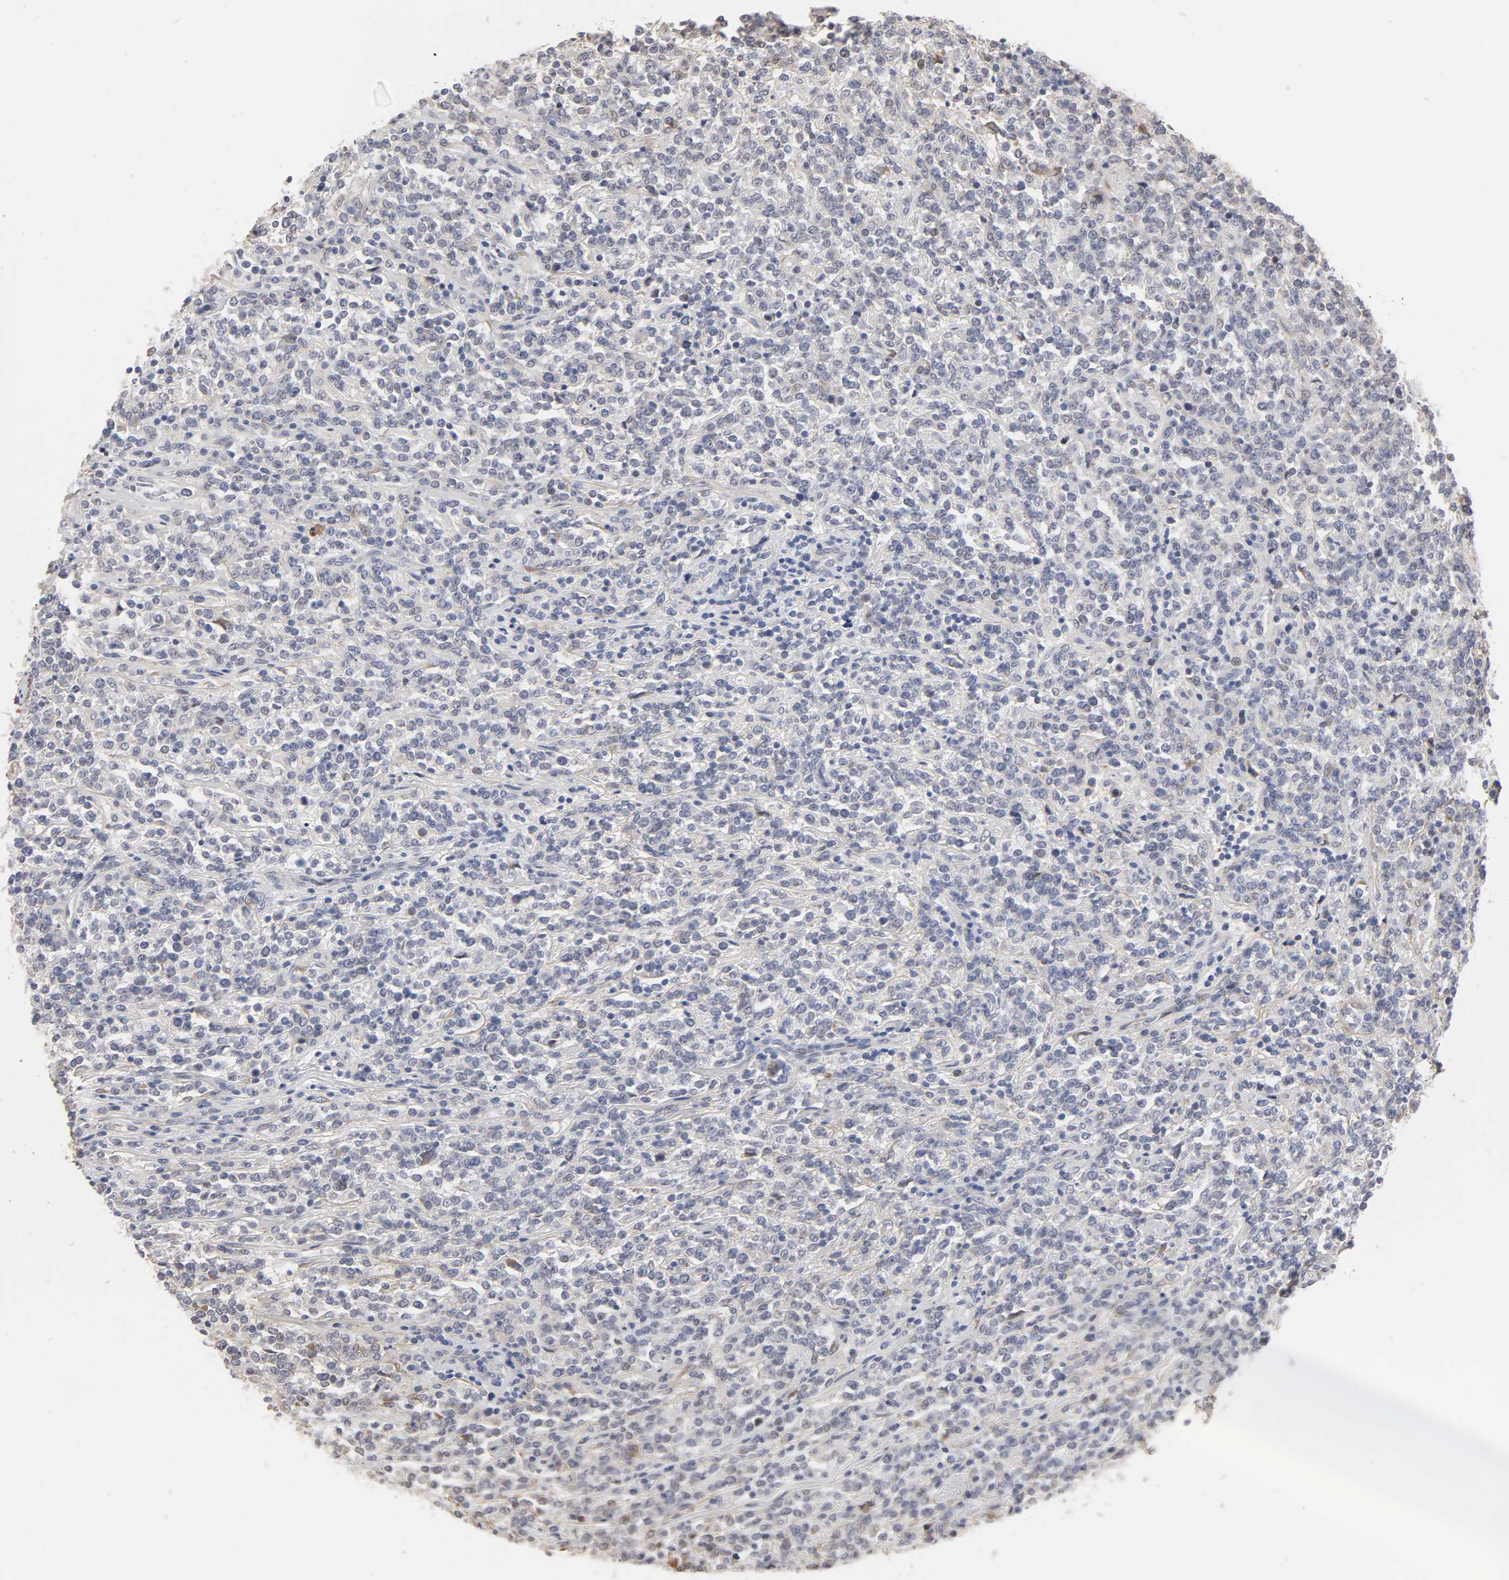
{"staining": {"intensity": "weak", "quantity": "25%-75%", "location": "cytoplasmic/membranous"}, "tissue": "lymphoma", "cell_type": "Tumor cells", "image_type": "cancer", "snomed": [{"axis": "morphology", "description": "Malignant lymphoma, non-Hodgkin's type, High grade"}, {"axis": "topography", "description": "Soft tissue"}], "caption": "Immunohistochemistry (IHC) staining of malignant lymphoma, non-Hodgkin's type (high-grade), which reveals low levels of weak cytoplasmic/membranous expression in about 25%-75% of tumor cells indicating weak cytoplasmic/membranous protein positivity. The staining was performed using DAB (3,3'-diaminobenzidine) (brown) for protein detection and nuclei were counterstained in hematoxylin (blue).", "gene": "HNF4A", "patient": {"sex": "male", "age": 18}}